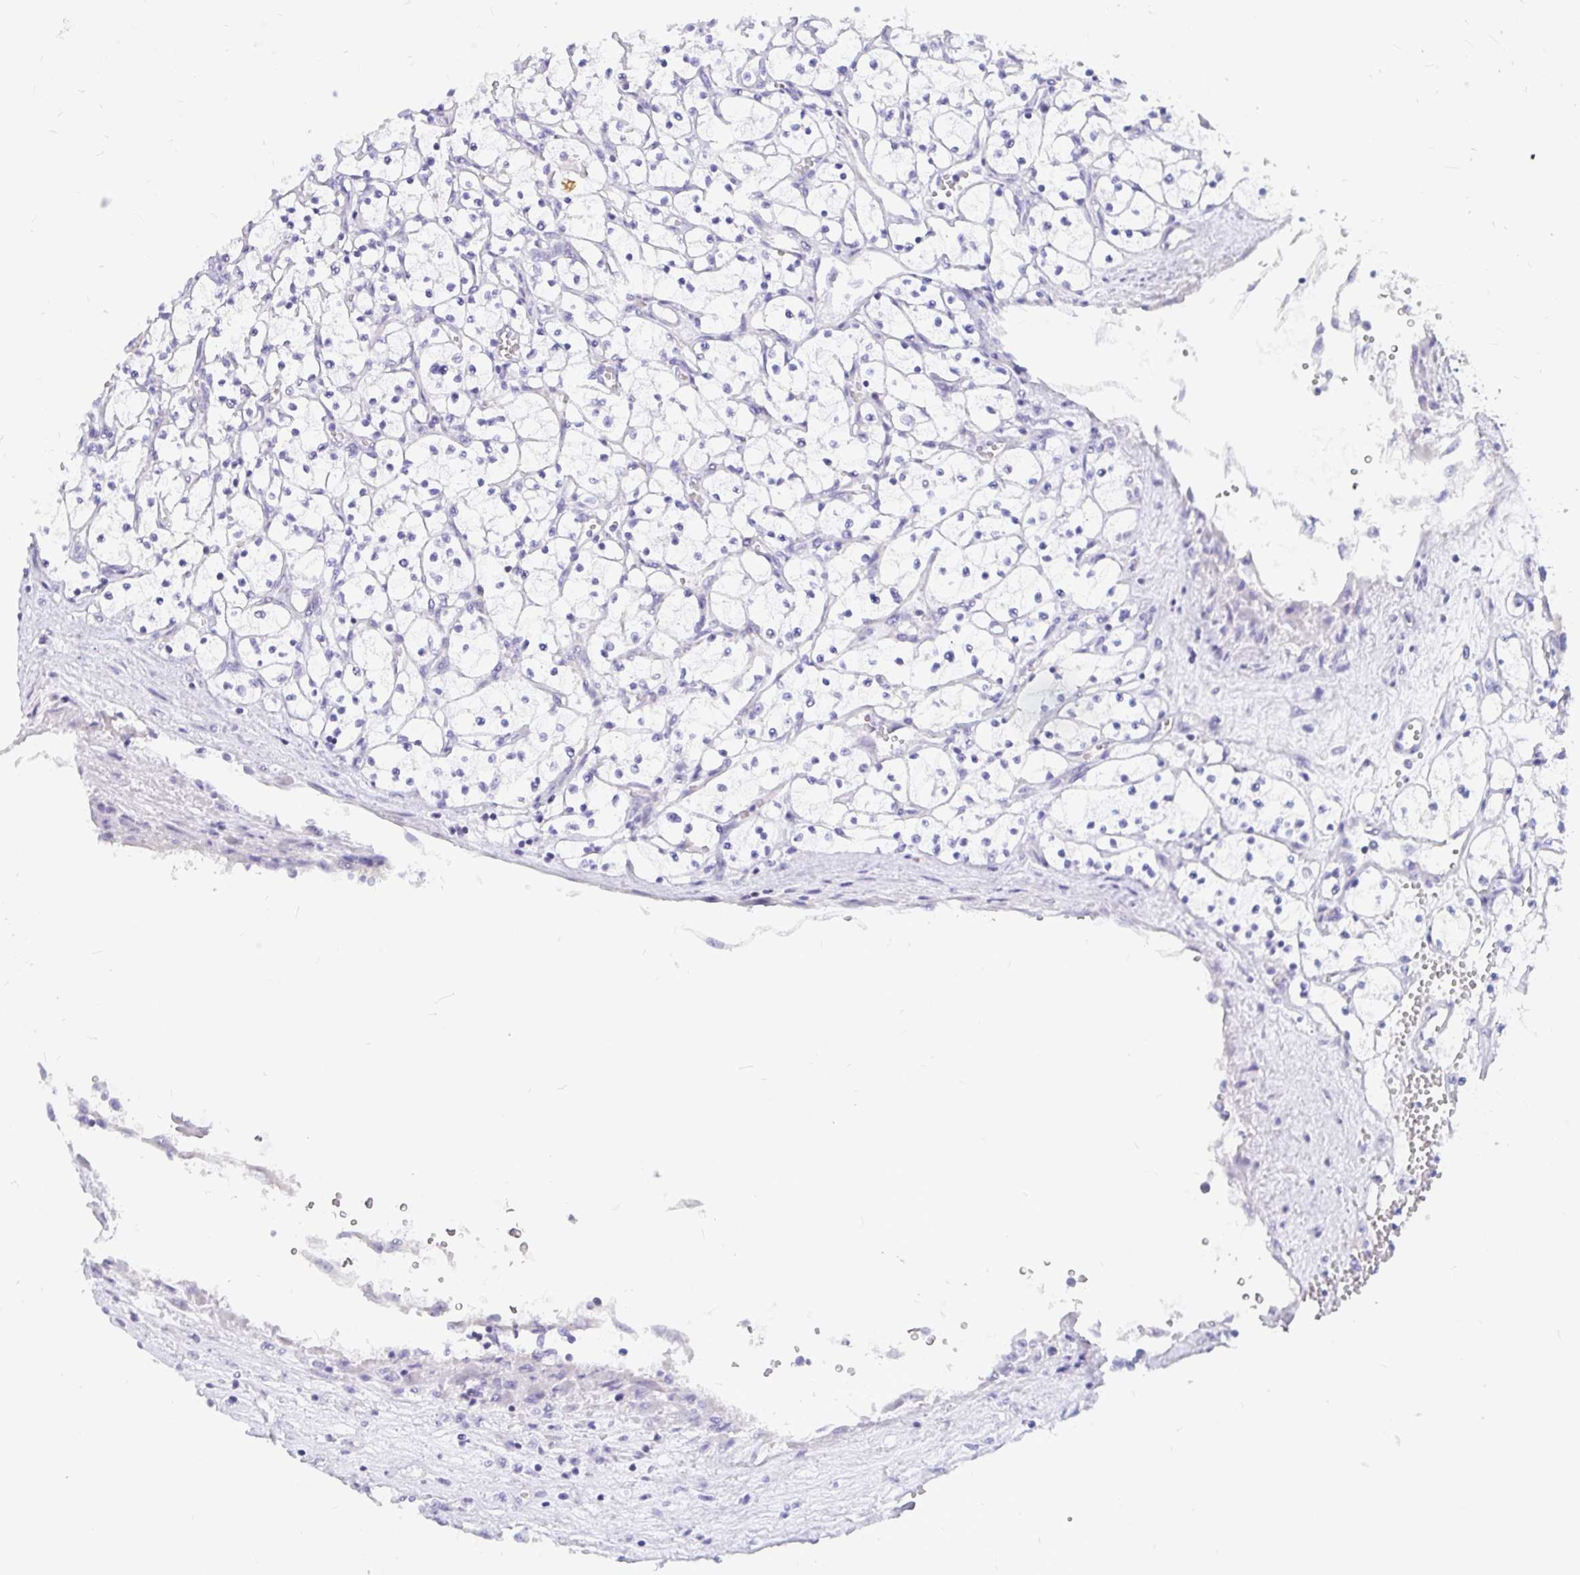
{"staining": {"intensity": "negative", "quantity": "none", "location": "none"}, "tissue": "renal cancer", "cell_type": "Tumor cells", "image_type": "cancer", "snomed": [{"axis": "morphology", "description": "Adenocarcinoma, NOS"}, {"axis": "topography", "description": "Kidney"}], "caption": "This photomicrograph is of renal cancer (adenocarcinoma) stained with immunohistochemistry to label a protein in brown with the nuclei are counter-stained blue. There is no staining in tumor cells.", "gene": "LRRC26", "patient": {"sex": "female", "age": 69}}